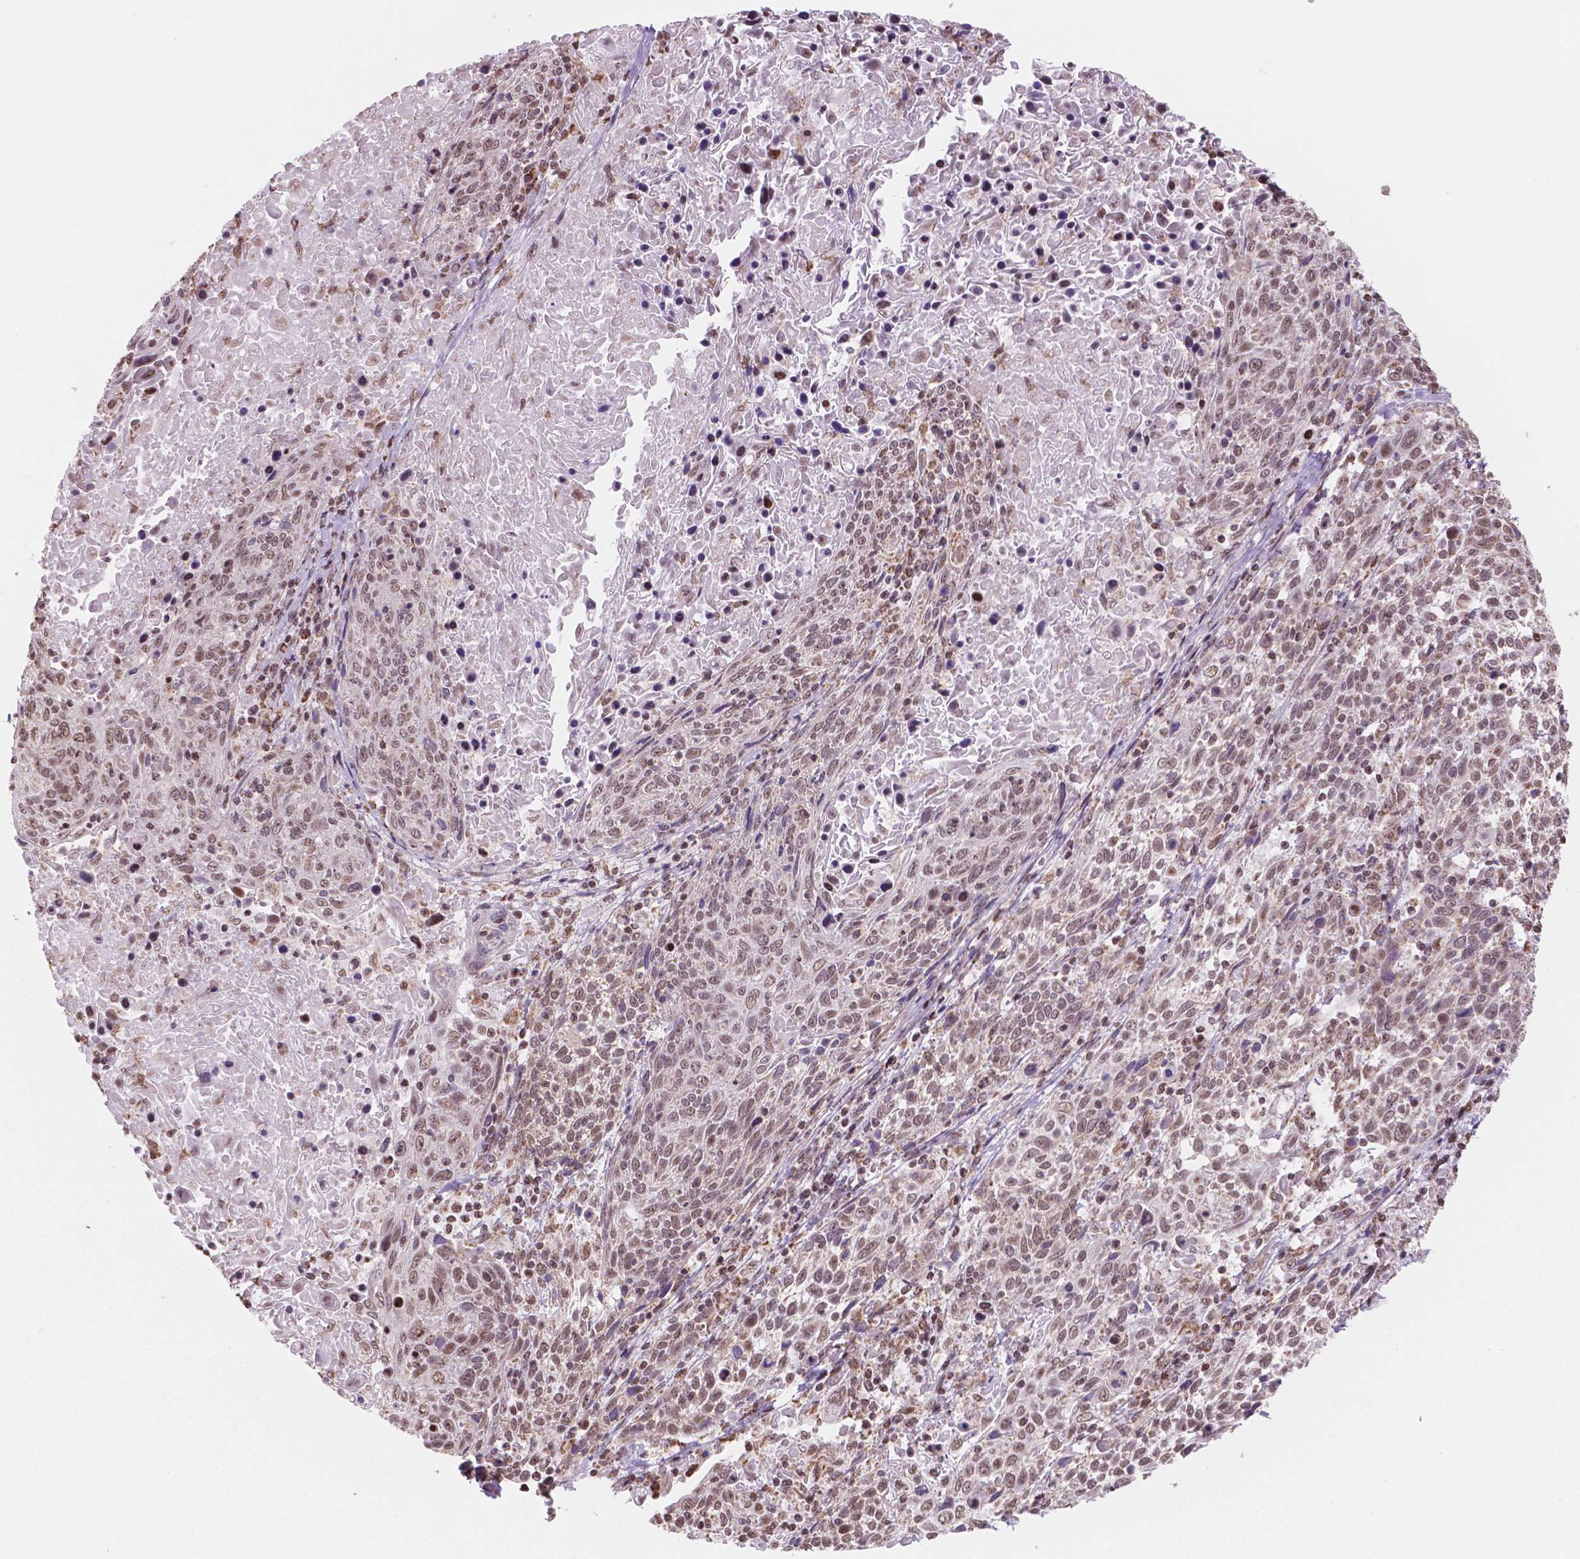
{"staining": {"intensity": "moderate", "quantity": ">75%", "location": "nuclear"}, "tissue": "cervical cancer", "cell_type": "Tumor cells", "image_type": "cancer", "snomed": [{"axis": "morphology", "description": "Squamous cell carcinoma, NOS"}, {"axis": "topography", "description": "Cervix"}], "caption": "Approximately >75% of tumor cells in squamous cell carcinoma (cervical) exhibit moderate nuclear protein positivity as visualized by brown immunohistochemical staining.", "gene": "NDUFA10", "patient": {"sex": "female", "age": 61}}